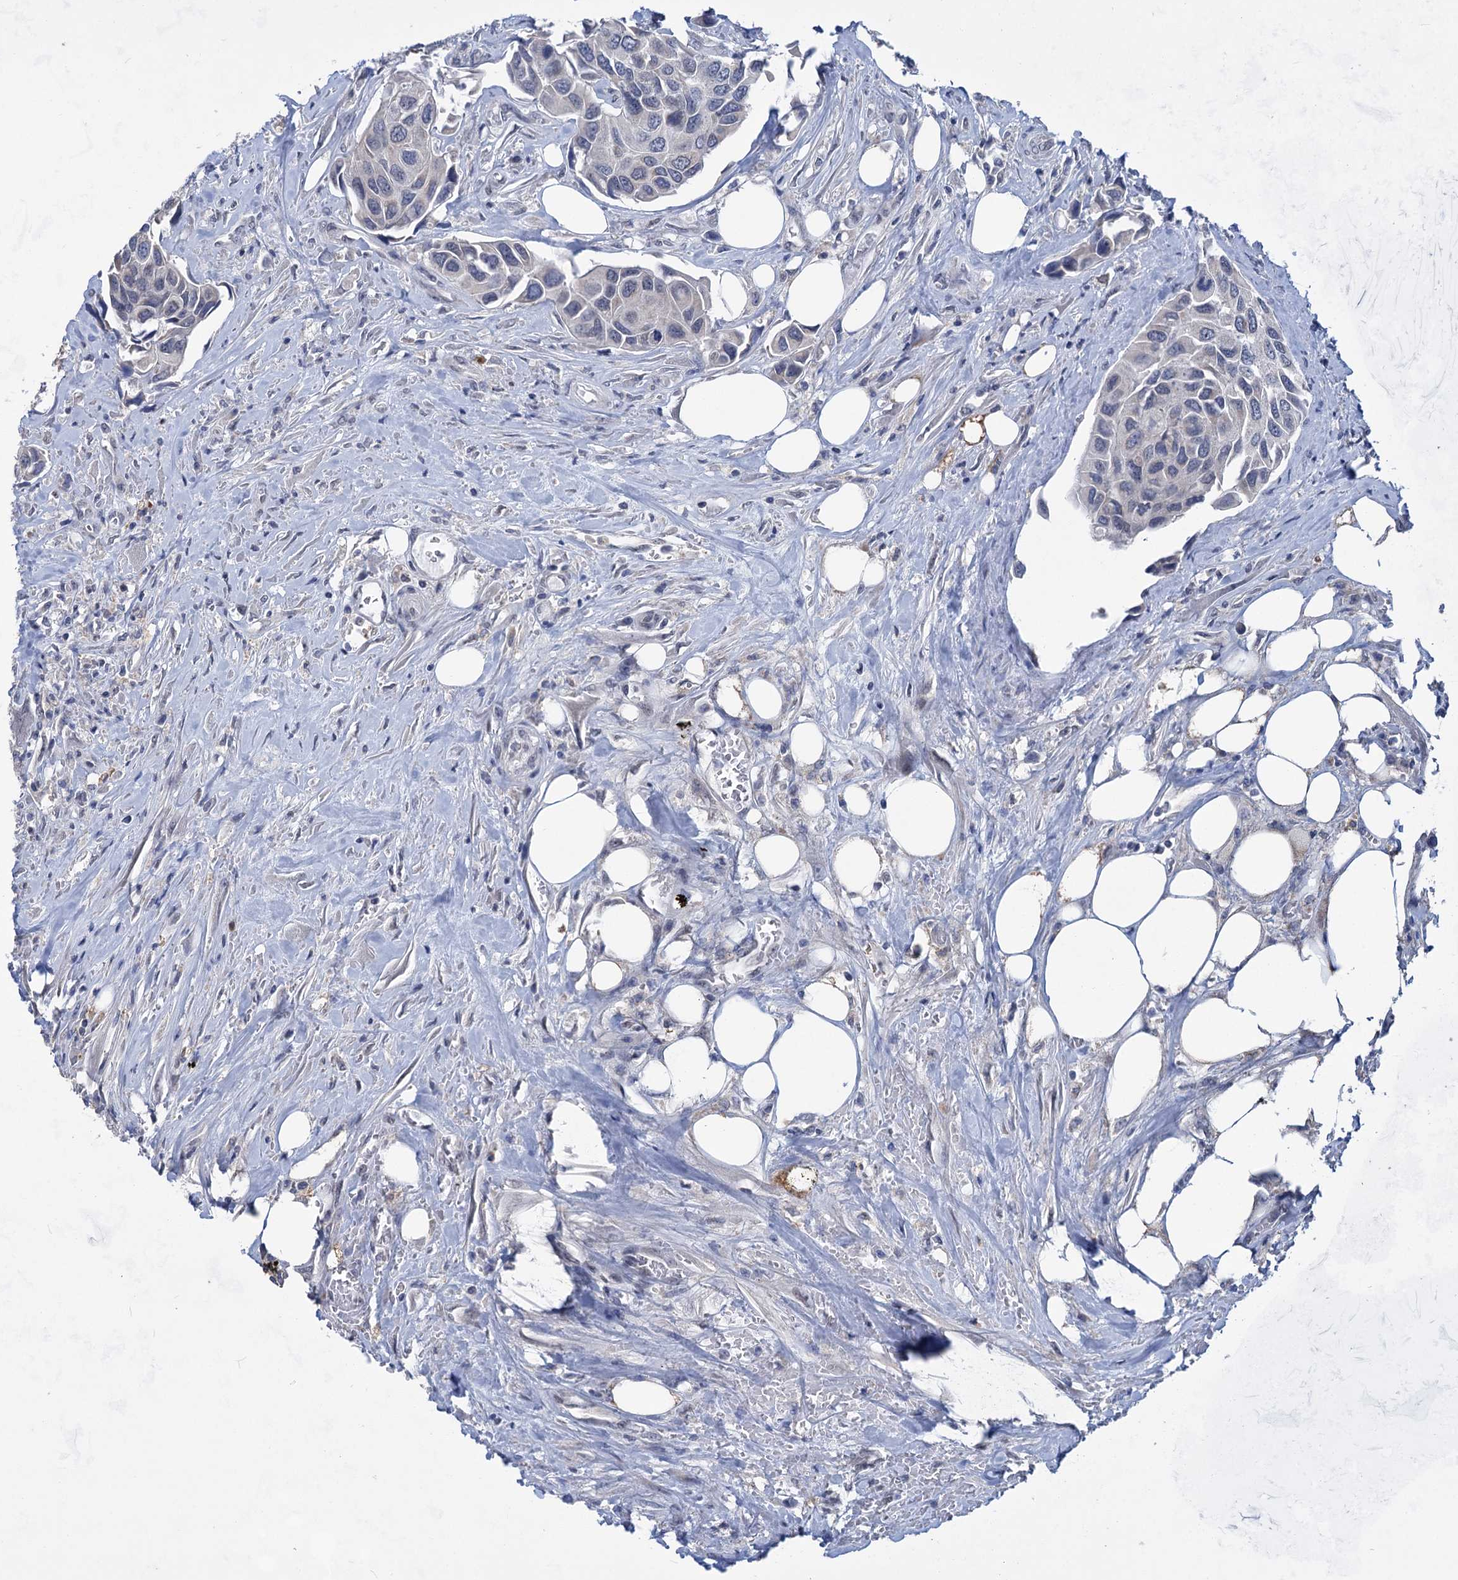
{"staining": {"intensity": "negative", "quantity": "none", "location": "none"}, "tissue": "urothelial cancer", "cell_type": "Tumor cells", "image_type": "cancer", "snomed": [{"axis": "morphology", "description": "Urothelial carcinoma, High grade"}, {"axis": "topography", "description": "Urinary bladder"}], "caption": "Tumor cells are negative for brown protein staining in urothelial cancer.", "gene": "TTC17", "patient": {"sex": "male", "age": 74}}